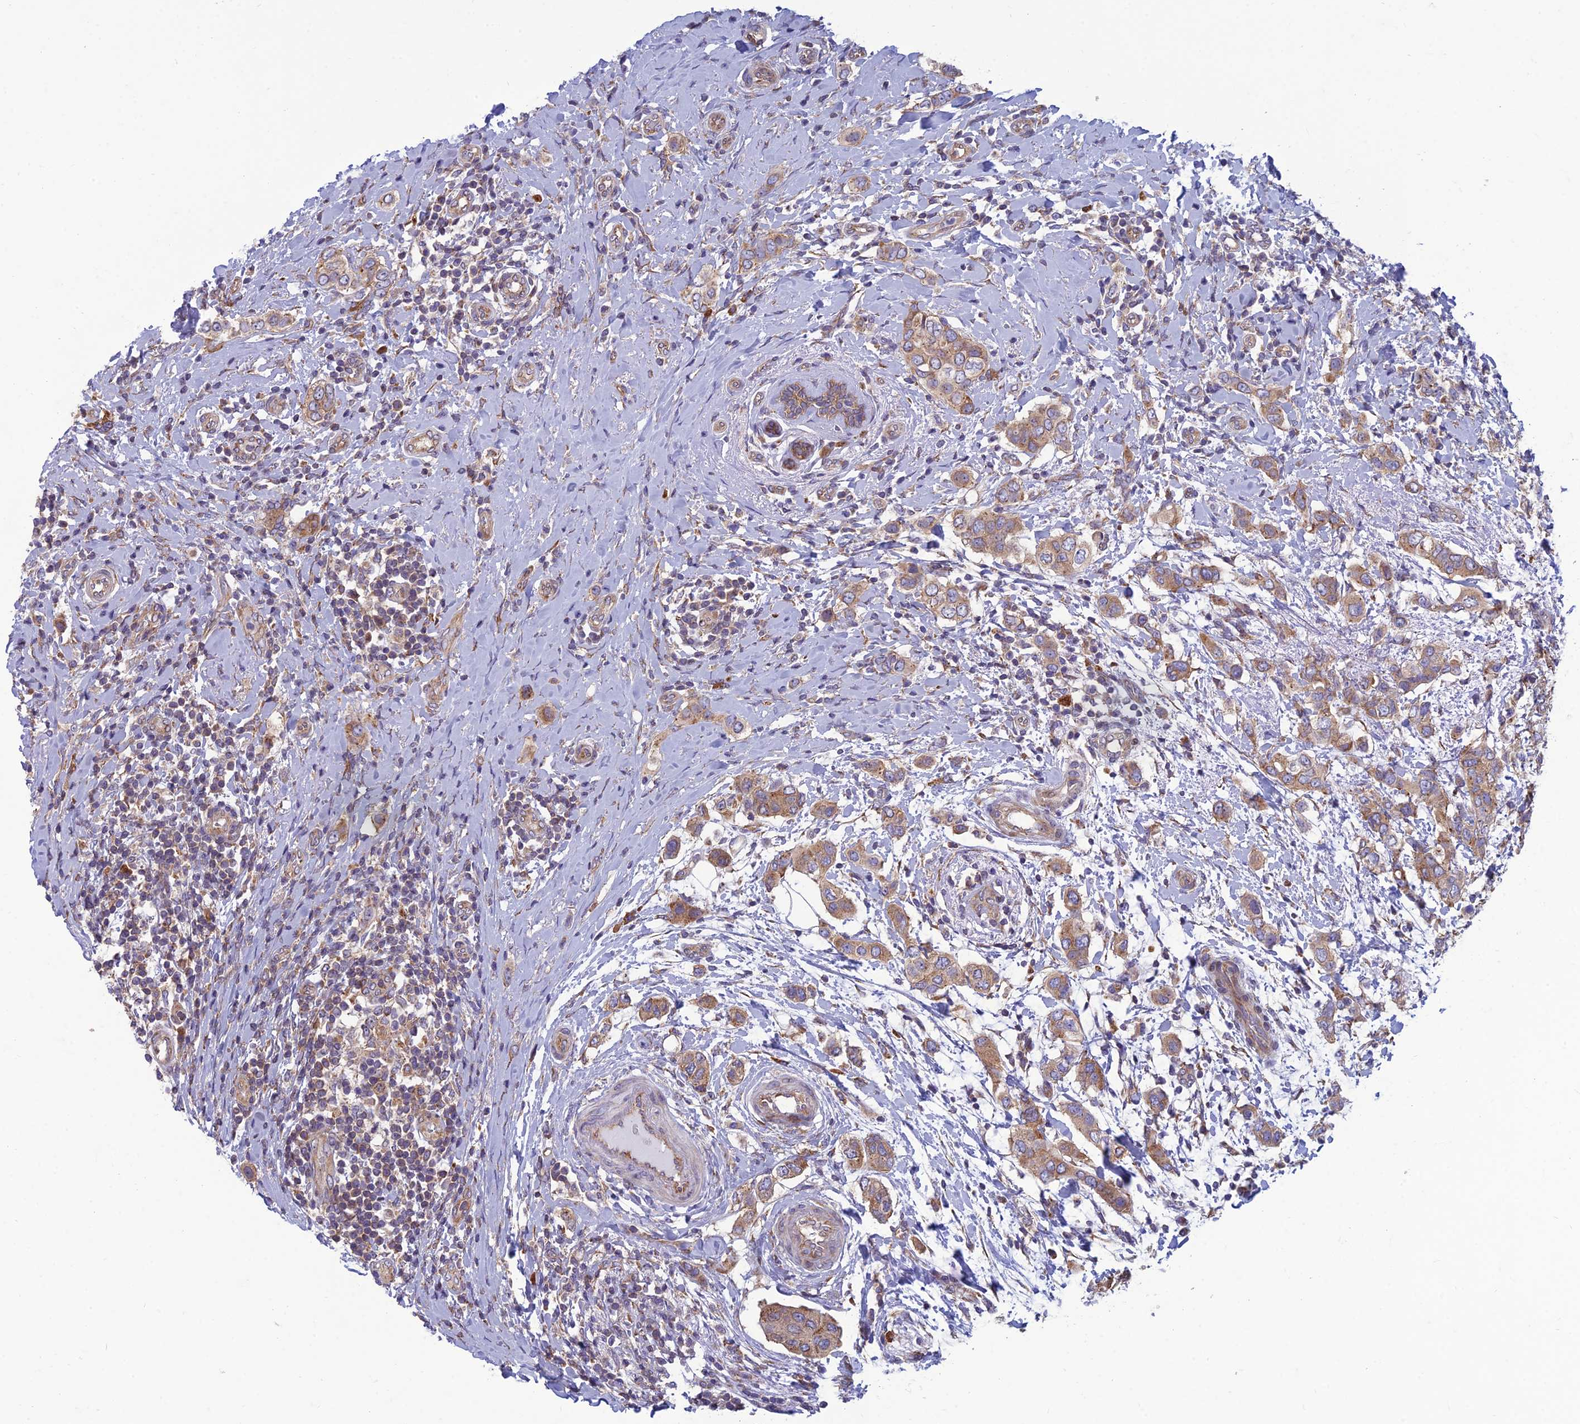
{"staining": {"intensity": "moderate", "quantity": ">75%", "location": "cytoplasmic/membranous"}, "tissue": "breast cancer", "cell_type": "Tumor cells", "image_type": "cancer", "snomed": [{"axis": "morphology", "description": "Lobular carcinoma"}, {"axis": "topography", "description": "Breast"}], "caption": "Brown immunohistochemical staining in breast cancer (lobular carcinoma) displays moderate cytoplasmic/membranous expression in about >75% of tumor cells.", "gene": "RPL17-C18orf32", "patient": {"sex": "female", "age": 51}}